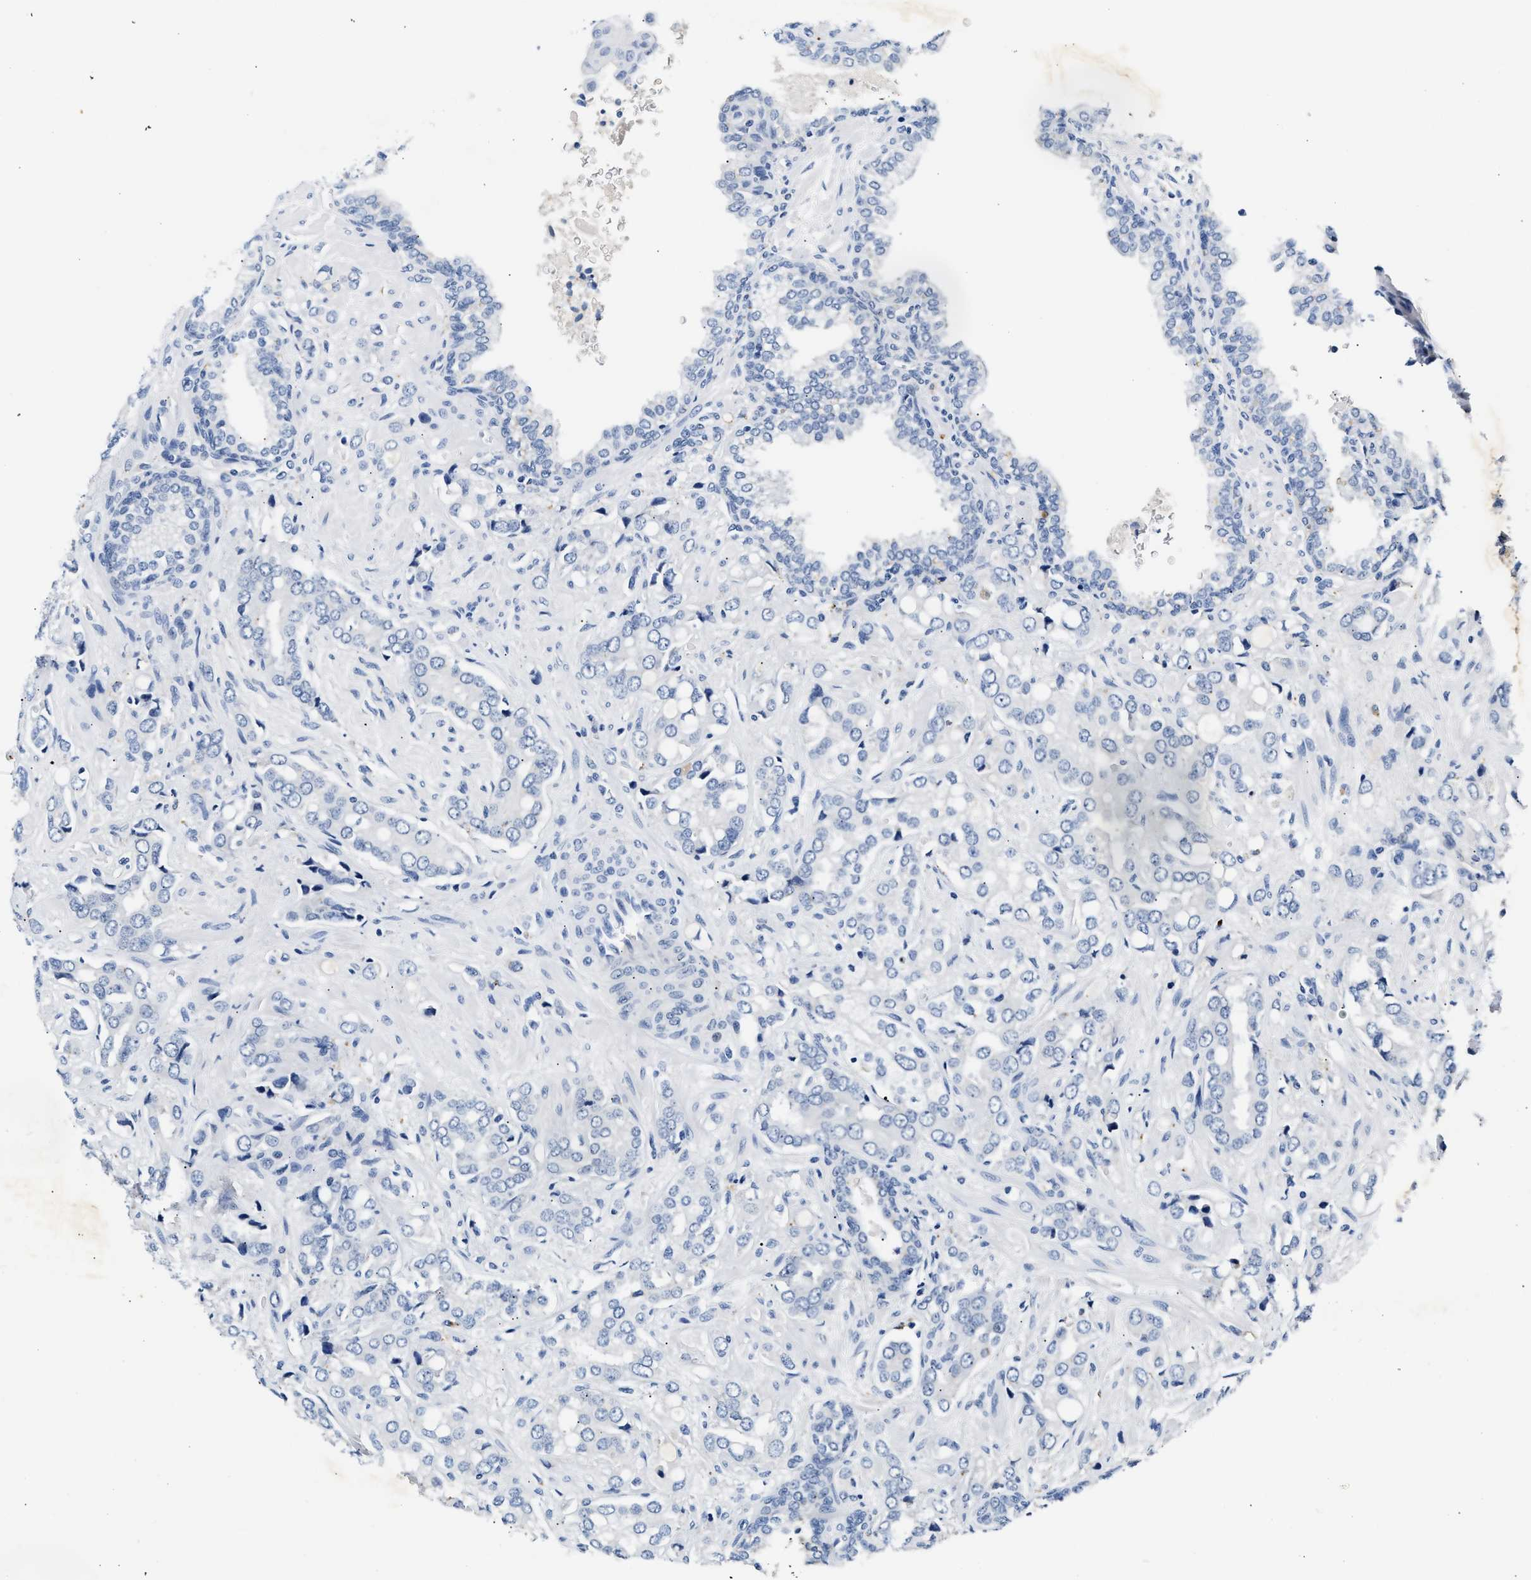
{"staining": {"intensity": "negative", "quantity": "none", "location": "none"}, "tissue": "prostate cancer", "cell_type": "Tumor cells", "image_type": "cancer", "snomed": [{"axis": "morphology", "description": "Adenocarcinoma, High grade"}, {"axis": "topography", "description": "Prostate"}], "caption": "The photomicrograph reveals no staining of tumor cells in prostate cancer (adenocarcinoma (high-grade)).", "gene": "MED22", "patient": {"sex": "male", "age": 52}}